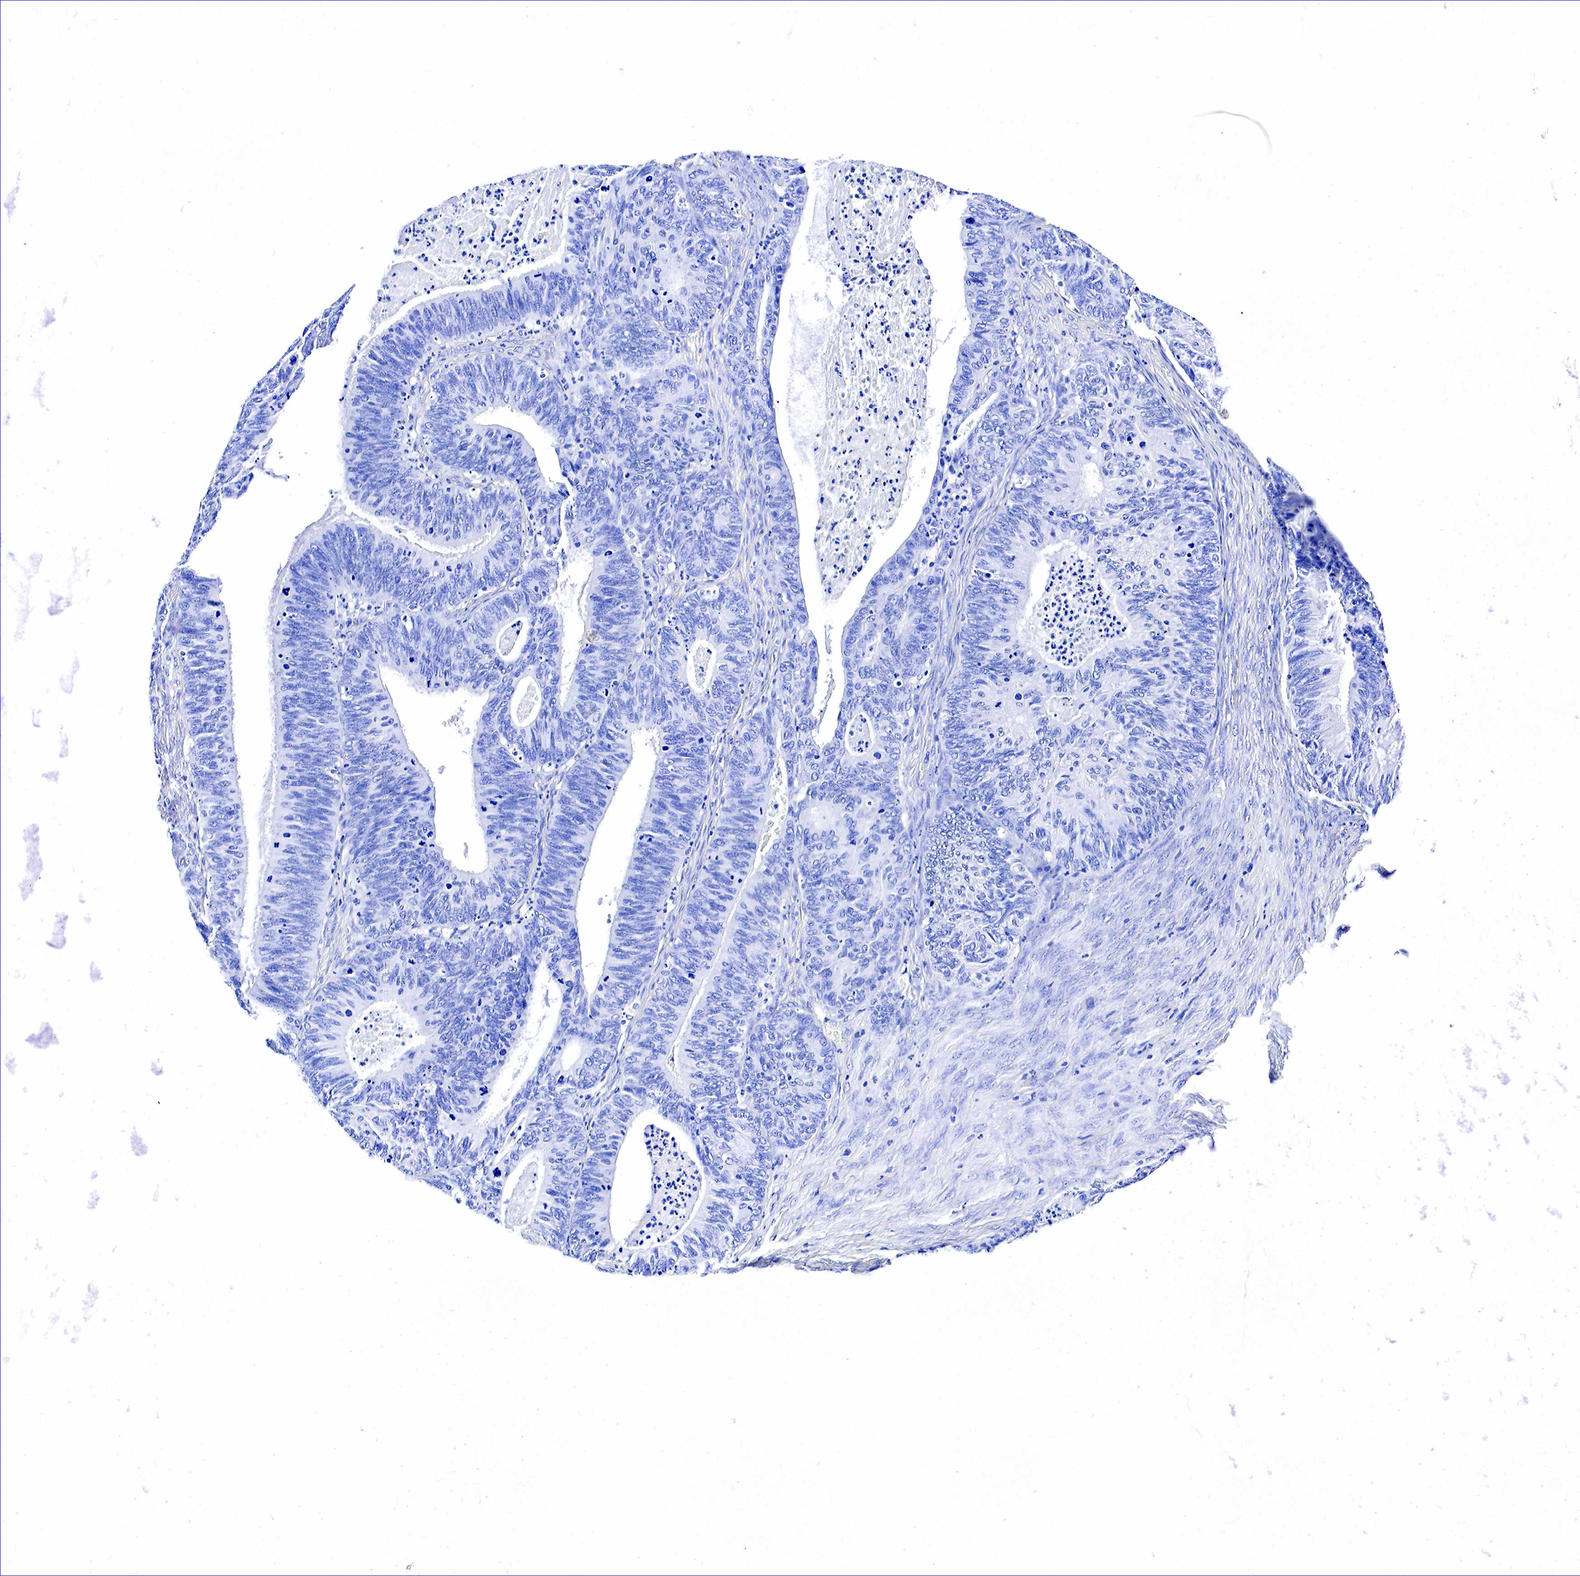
{"staining": {"intensity": "negative", "quantity": "none", "location": "none"}, "tissue": "ovarian cancer", "cell_type": "Tumor cells", "image_type": "cancer", "snomed": [{"axis": "morphology", "description": "Carcinoma, endometroid"}, {"axis": "topography", "description": "Ovary"}], "caption": "There is no significant positivity in tumor cells of ovarian cancer (endometroid carcinoma).", "gene": "GAST", "patient": {"sex": "female", "age": 52}}